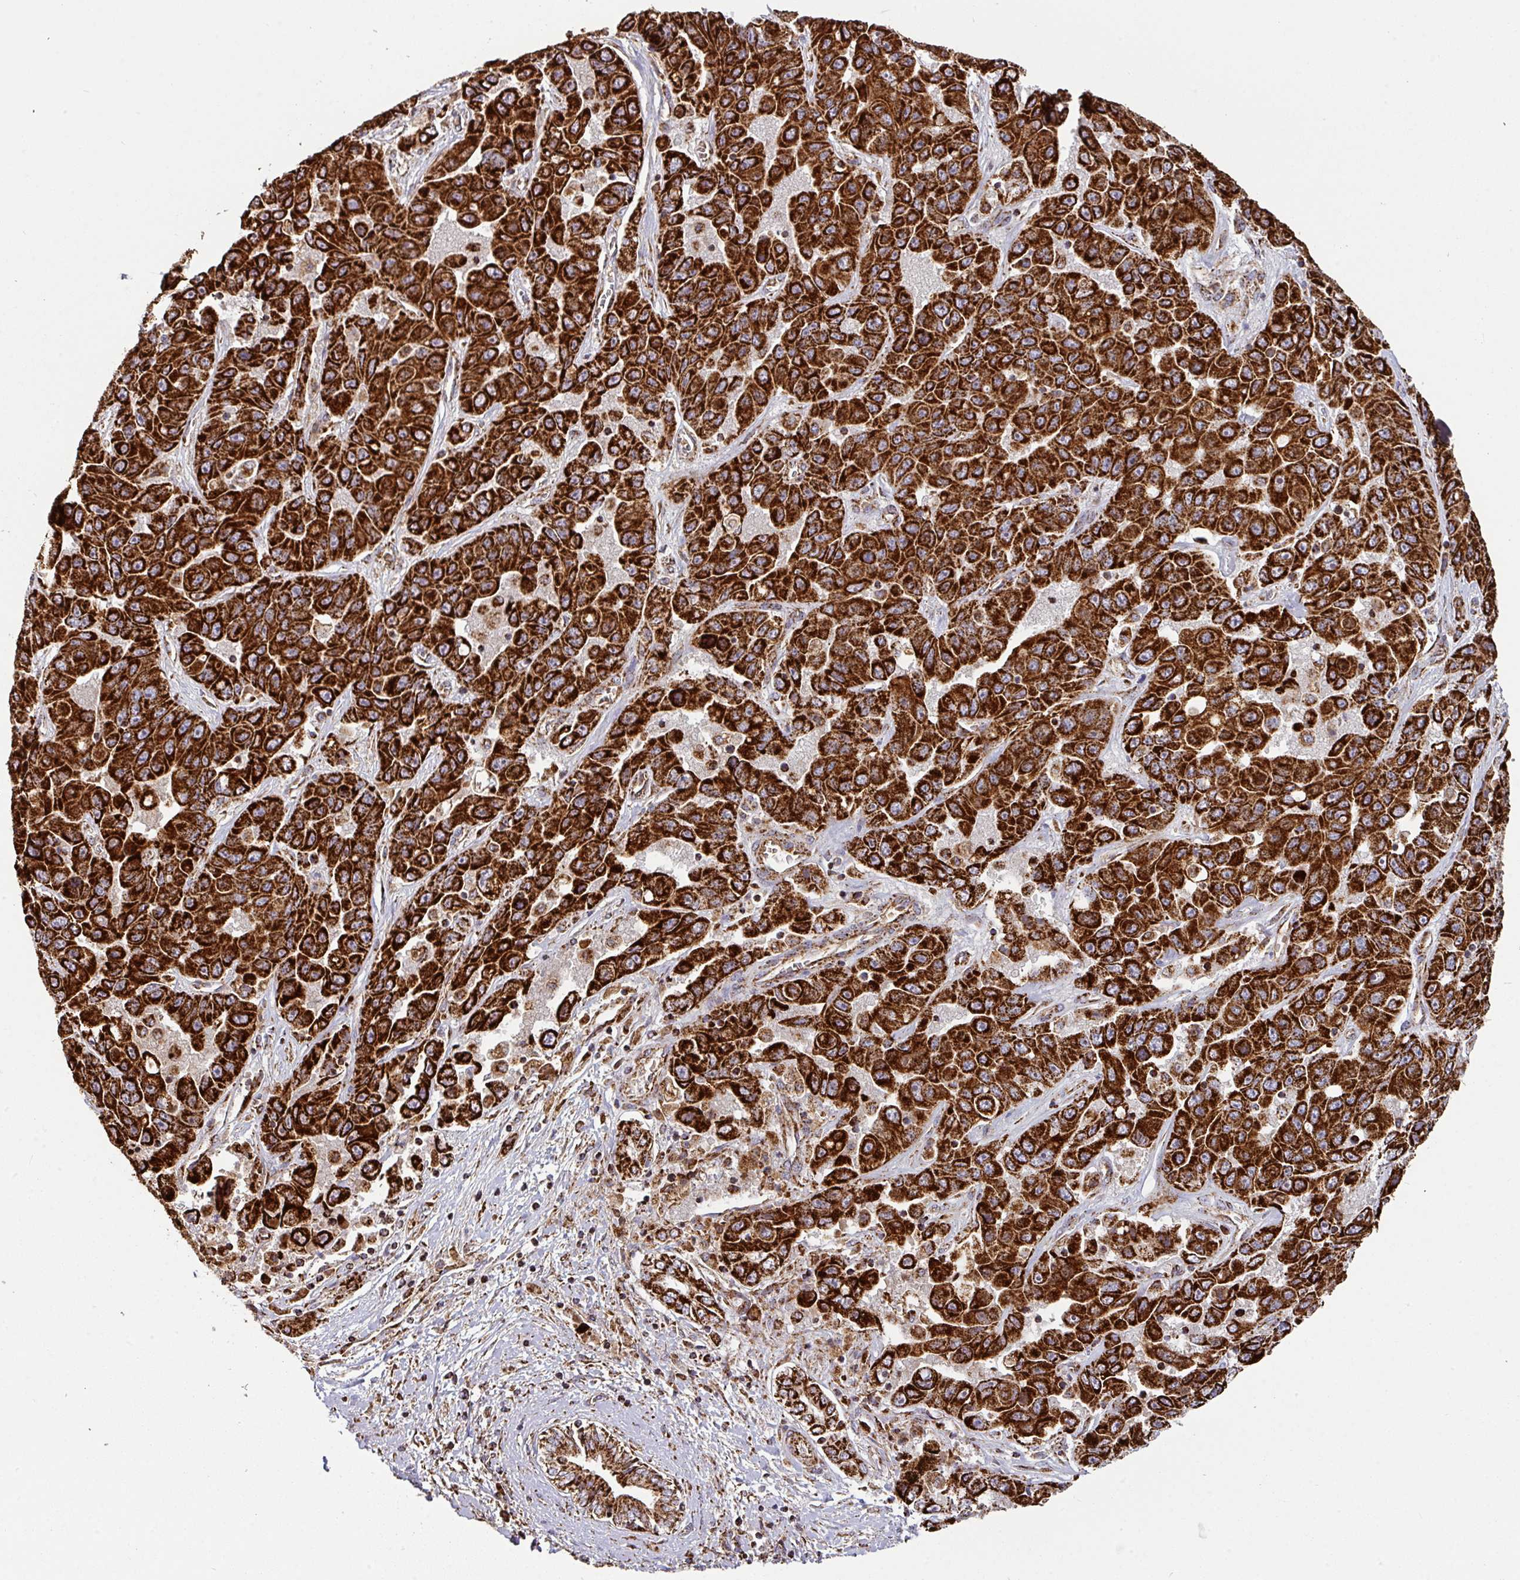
{"staining": {"intensity": "strong", "quantity": ">75%", "location": "cytoplasmic/membranous"}, "tissue": "liver cancer", "cell_type": "Tumor cells", "image_type": "cancer", "snomed": [{"axis": "morphology", "description": "Cholangiocarcinoma"}, {"axis": "topography", "description": "Liver"}], "caption": "Human cholangiocarcinoma (liver) stained for a protein (brown) reveals strong cytoplasmic/membranous positive staining in approximately >75% of tumor cells.", "gene": "TRAP1", "patient": {"sex": "female", "age": 52}}